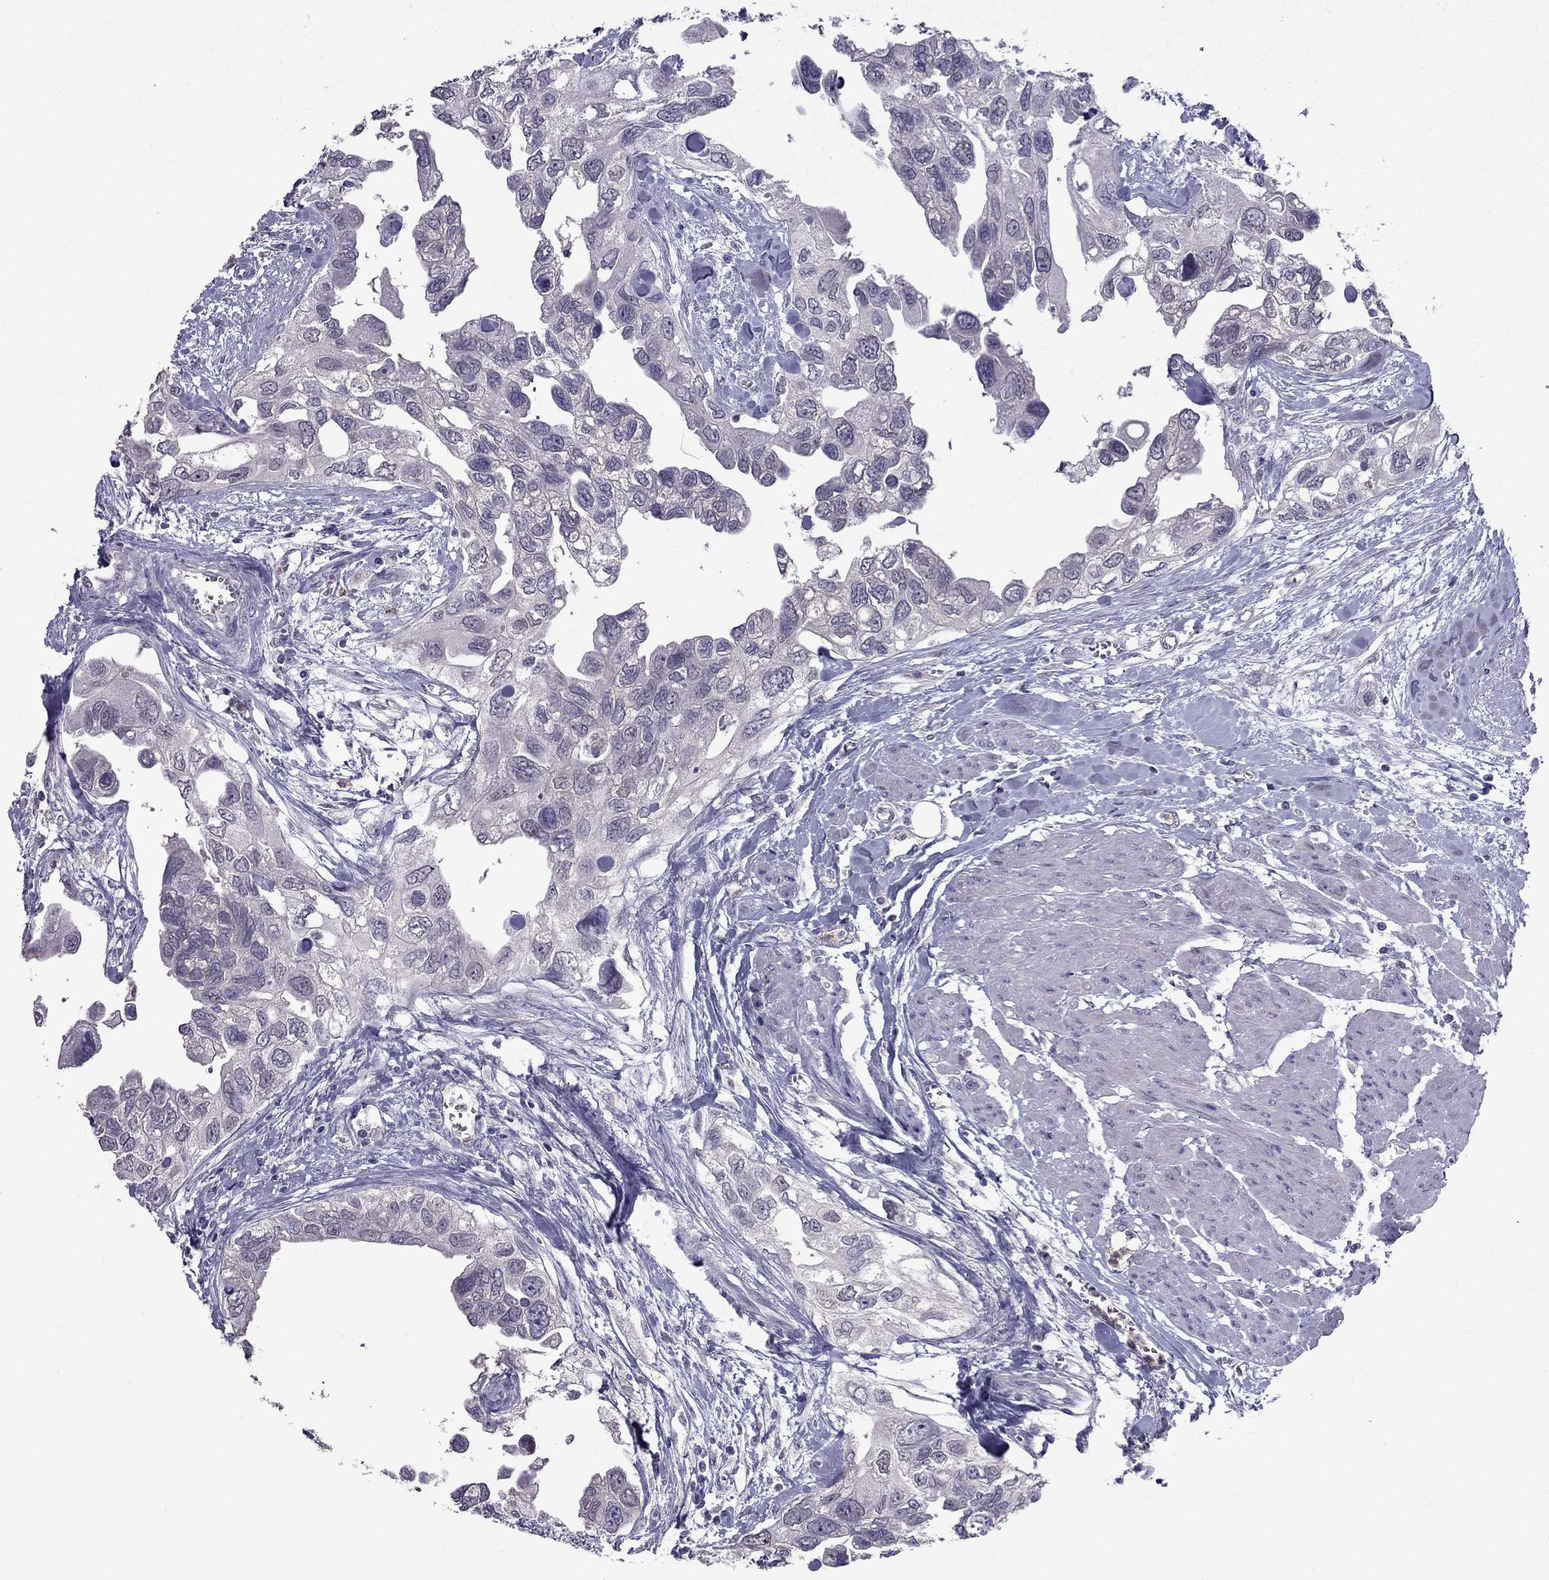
{"staining": {"intensity": "negative", "quantity": "none", "location": "none"}, "tissue": "urothelial cancer", "cell_type": "Tumor cells", "image_type": "cancer", "snomed": [{"axis": "morphology", "description": "Urothelial carcinoma, High grade"}, {"axis": "topography", "description": "Urinary bladder"}], "caption": "Tumor cells are negative for brown protein staining in urothelial carcinoma (high-grade).", "gene": "AQP9", "patient": {"sex": "male", "age": 59}}